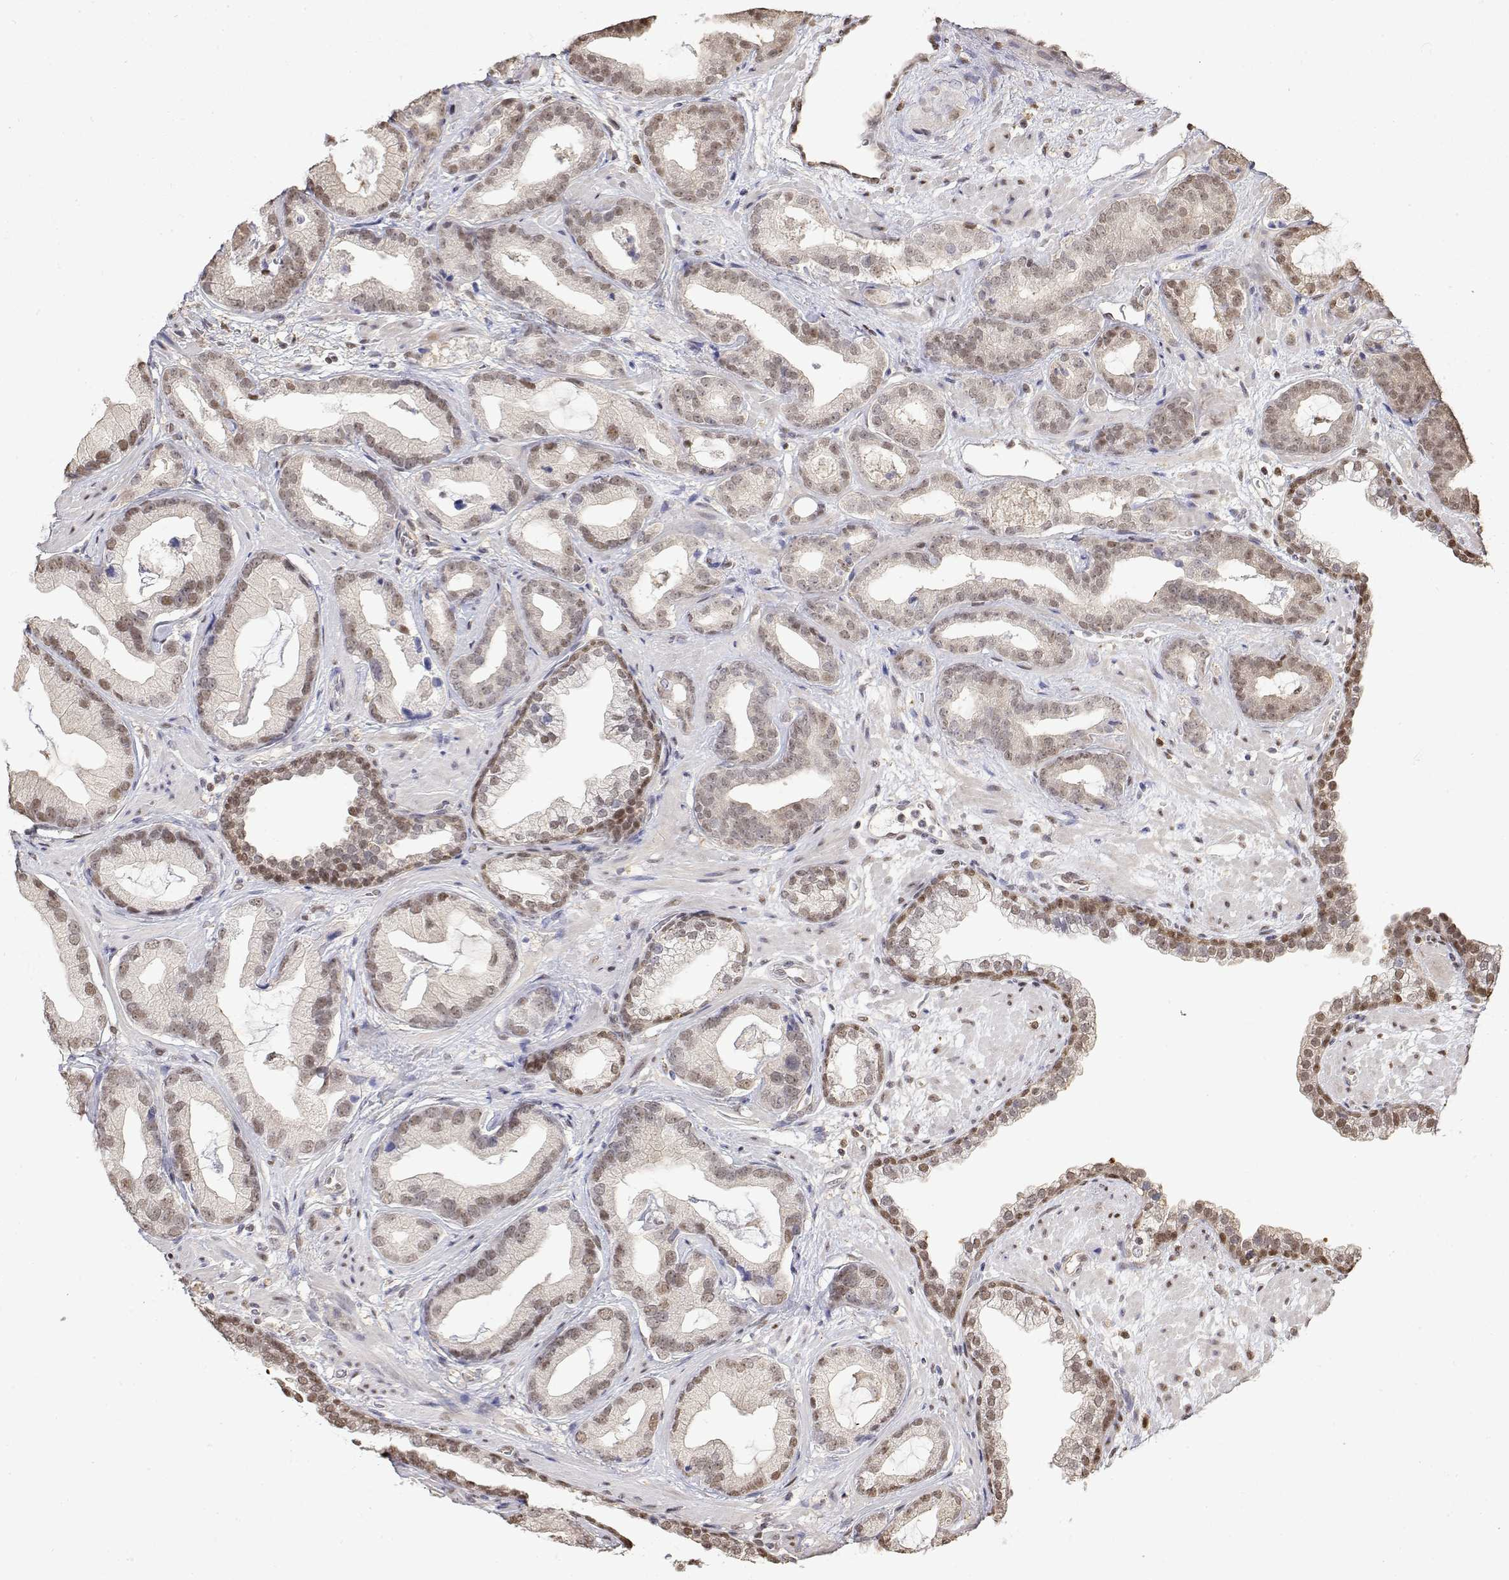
{"staining": {"intensity": "weak", "quantity": ">75%", "location": "nuclear"}, "tissue": "prostate cancer", "cell_type": "Tumor cells", "image_type": "cancer", "snomed": [{"axis": "morphology", "description": "Adenocarcinoma, Low grade"}, {"axis": "topography", "description": "Prostate"}], "caption": "A brown stain shows weak nuclear positivity of a protein in human prostate cancer tumor cells. Immunohistochemistry (ihc) stains the protein of interest in brown and the nuclei are stained blue.", "gene": "TPI1", "patient": {"sex": "male", "age": 62}}